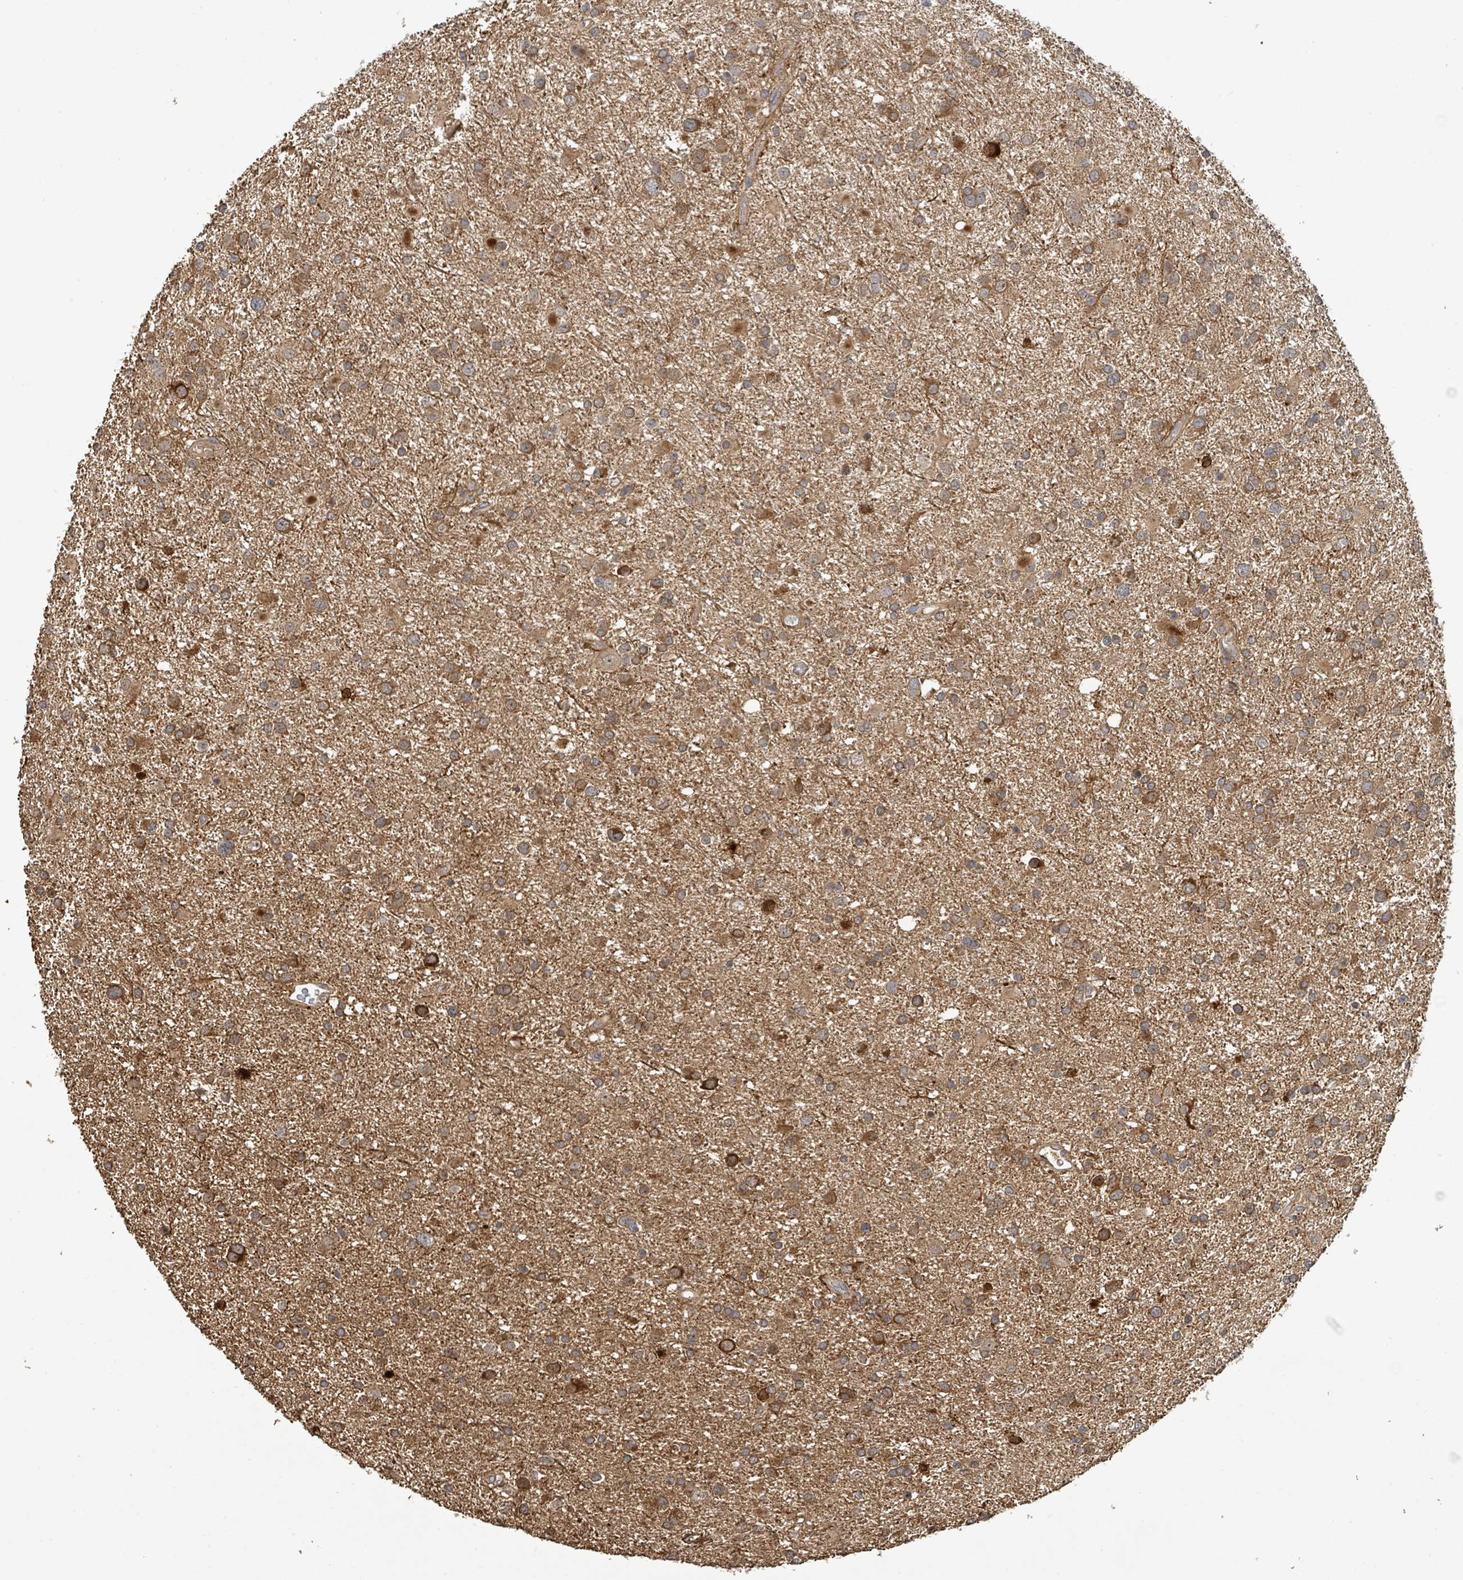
{"staining": {"intensity": "moderate", "quantity": ">75%", "location": "cytoplasmic/membranous"}, "tissue": "glioma", "cell_type": "Tumor cells", "image_type": "cancer", "snomed": [{"axis": "morphology", "description": "Glioma, malignant, Low grade"}, {"axis": "topography", "description": "Brain"}], "caption": "Low-grade glioma (malignant) stained with DAB (3,3'-diaminobenzidine) immunohistochemistry (IHC) shows medium levels of moderate cytoplasmic/membranous staining in about >75% of tumor cells.", "gene": "STARD4", "patient": {"sex": "female", "age": 32}}